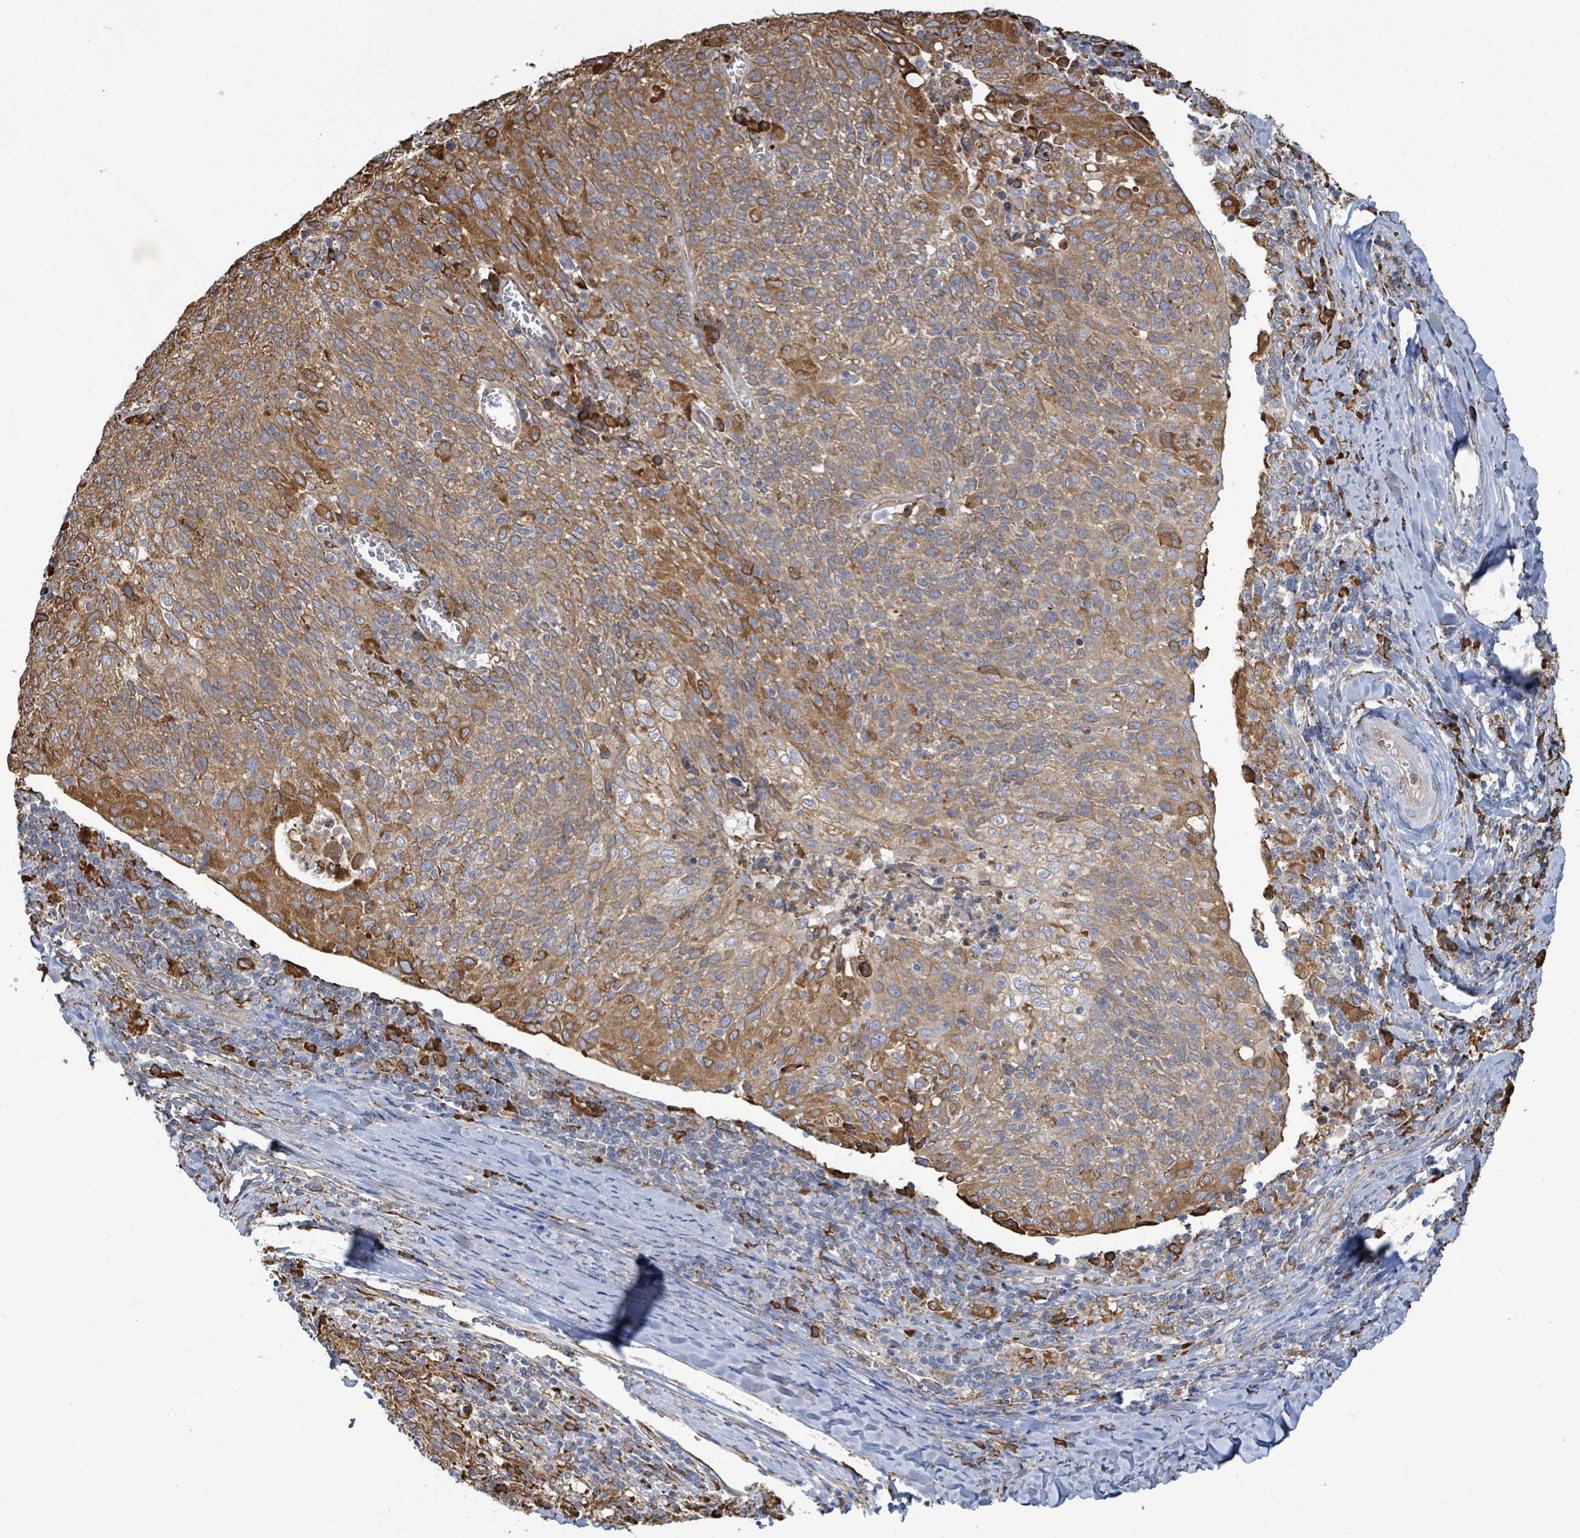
{"staining": {"intensity": "moderate", "quantity": ">75%", "location": "cytoplasmic/membranous"}, "tissue": "cervical cancer", "cell_type": "Tumor cells", "image_type": "cancer", "snomed": [{"axis": "morphology", "description": "Squamous cell carcinoma, NOS"}, {"axis": "topography", "description": "Cervix"}], "caption": "Protein staining of squamous cell carcinoma (cervical) tissue reveals moderate cytoplasmic/membranous staining in about >75% of tumor cells.", "gene": "RFPL4A", "patient": {"sex": "female", "age": 52}}